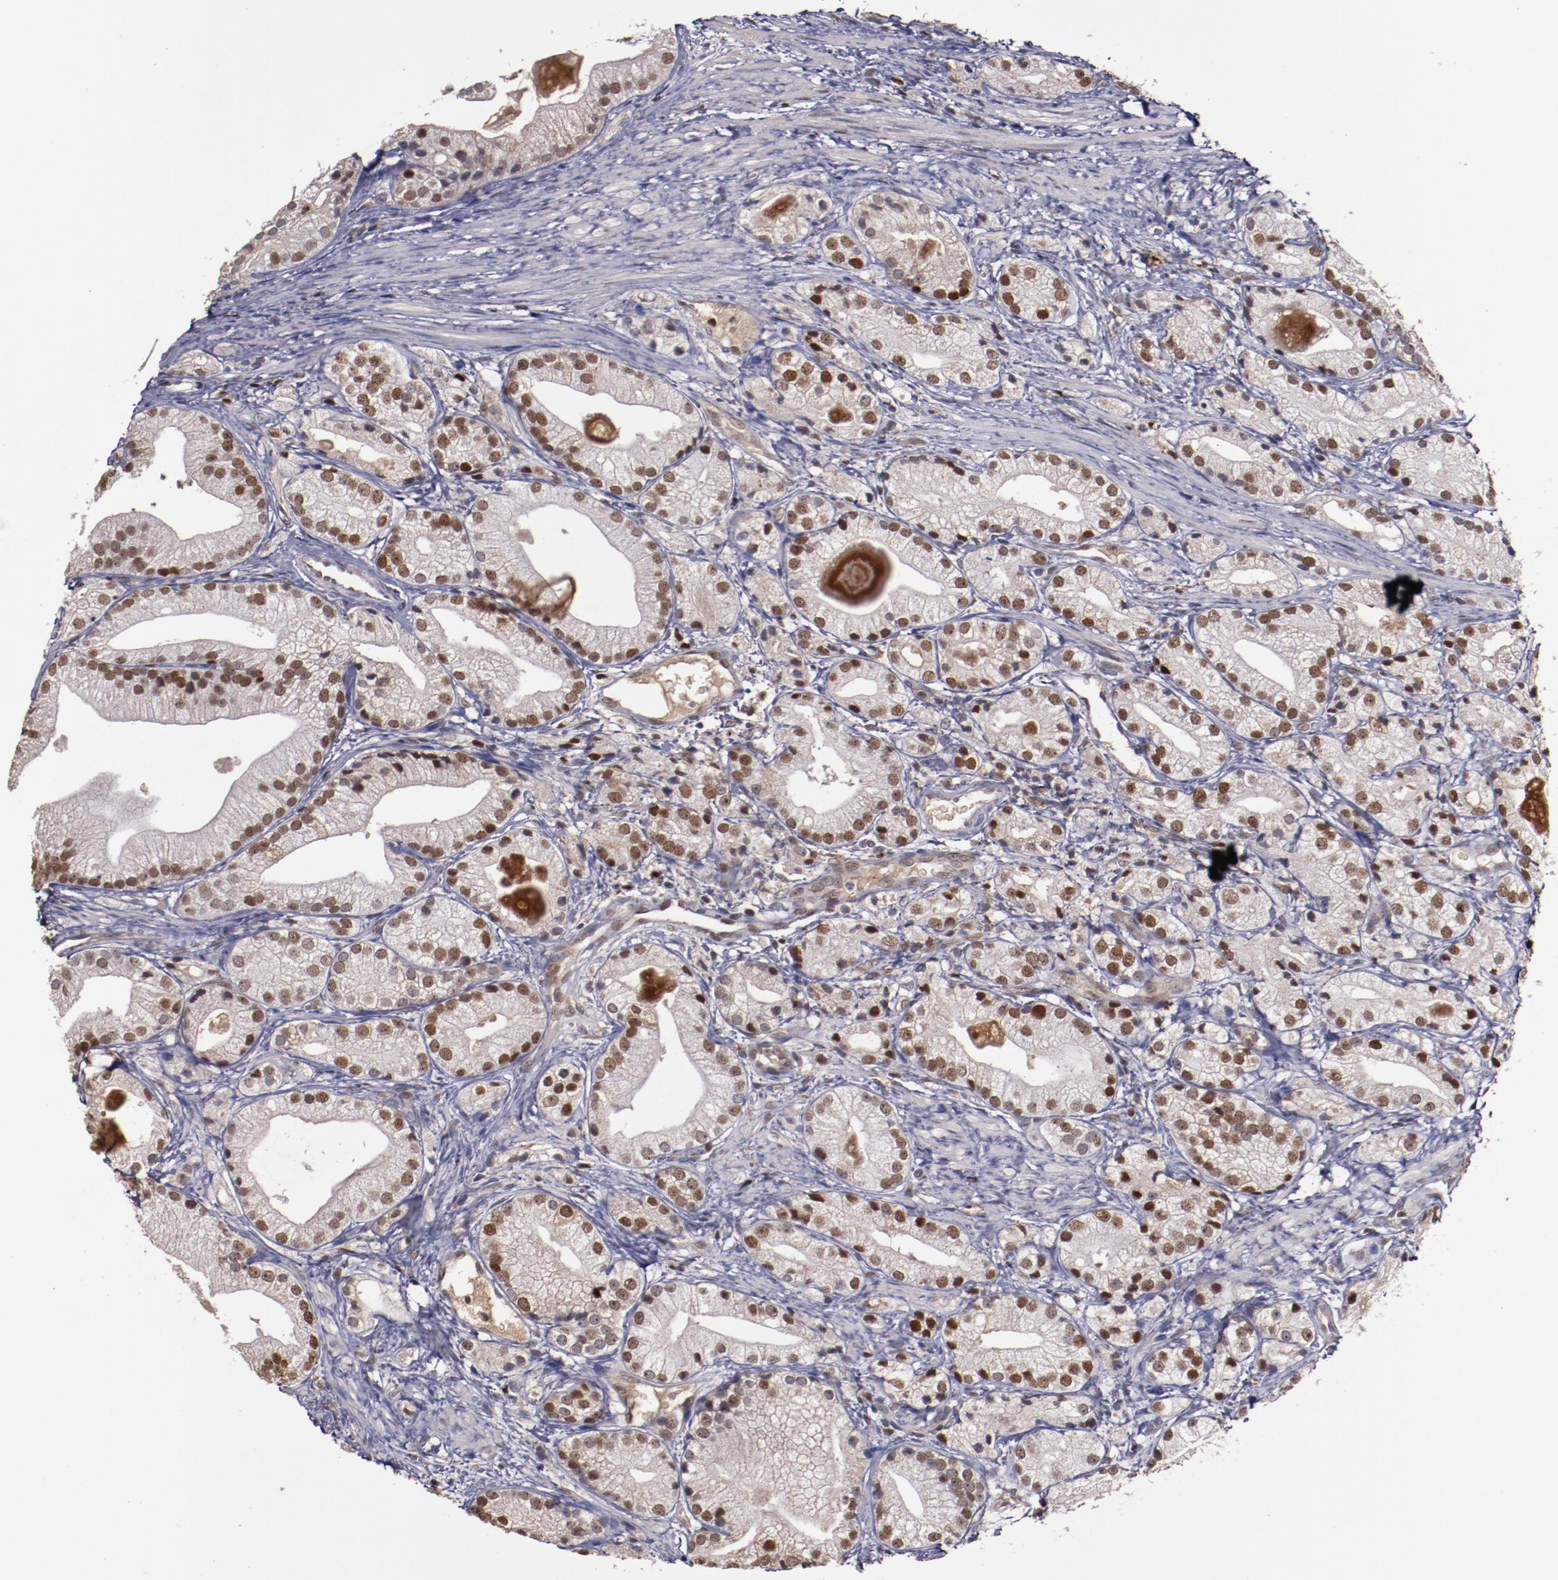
{"staining": {"intensity": "strong", "quantity": ">75%", "location": "nuclear"}, "tissue": "prostate cancer", "cell_type": "Tumor cells", "image_type": "cancer", "snomed": [{"axis": "morphology", "description": "Adenocarcinoma, Low grade"}, {"axis": "topography", "description": "Prostate"}], "caption": "Tumor cells display strong nuclear positivity in about >75% of cells in adenocarcinoma (low-grade) (prostate).", "gene": "CHEK2", "patient": {"sex": "male", "age": 69}}